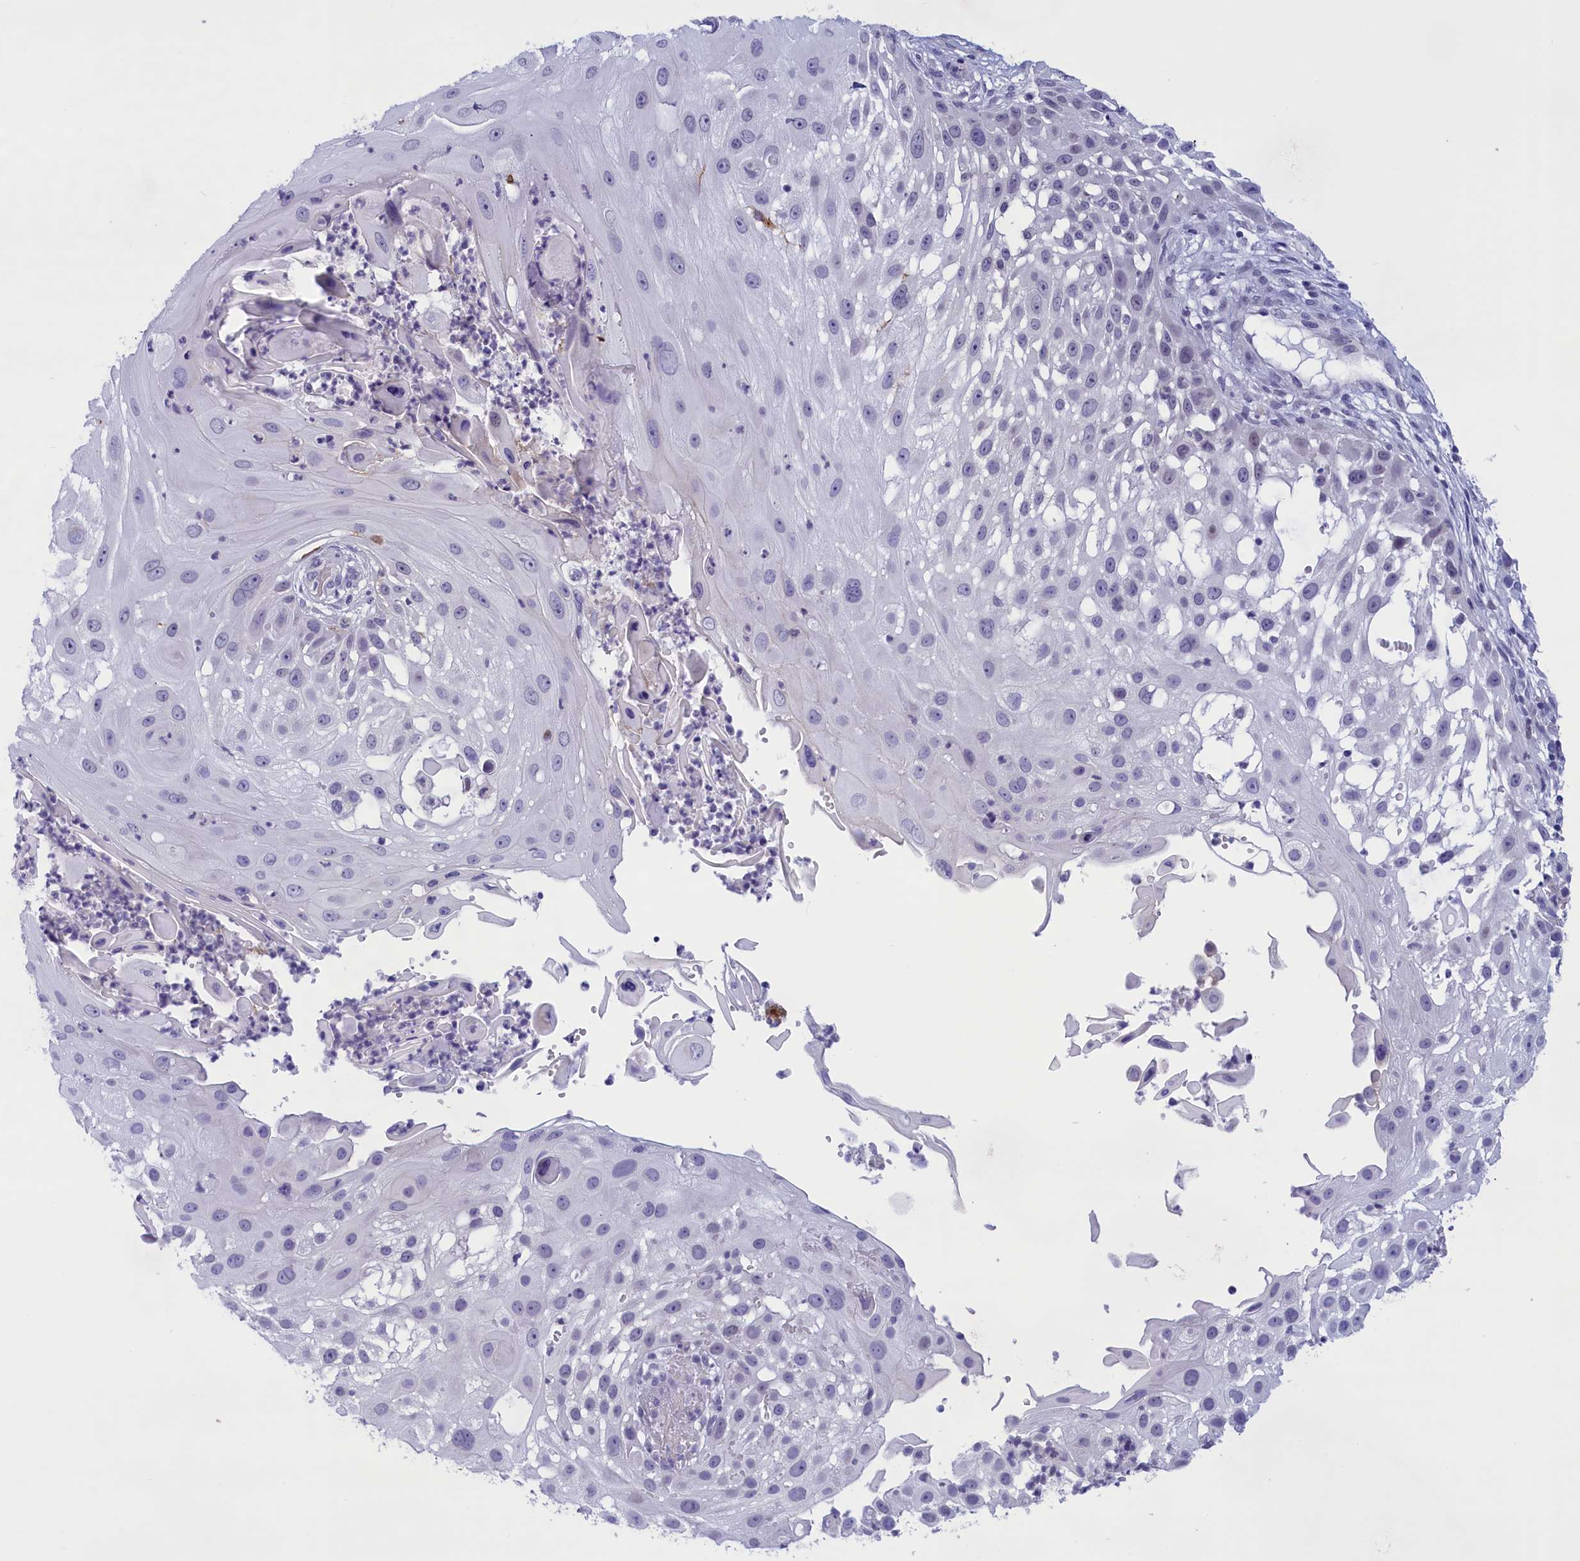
{"staining": {"intensity": "negative", "quantity": "none", "location": "none"}, "tissue": "skin cancer", "cell_type": "Tumor cells", "image_type": "cancer", "snomed": [{"axis": "morphology", "description": "Squamous cell carcinoma, NOS"}, {"axis": "topography", "description": "Skin"}], "caption": "This is a photomicrograph of IHC staining of skin cancer (squamous cell carcinoma), which shows no staining in tumor cells.", "gene": "ELOA2", "patient": {"sex": "female", "age": 44}}